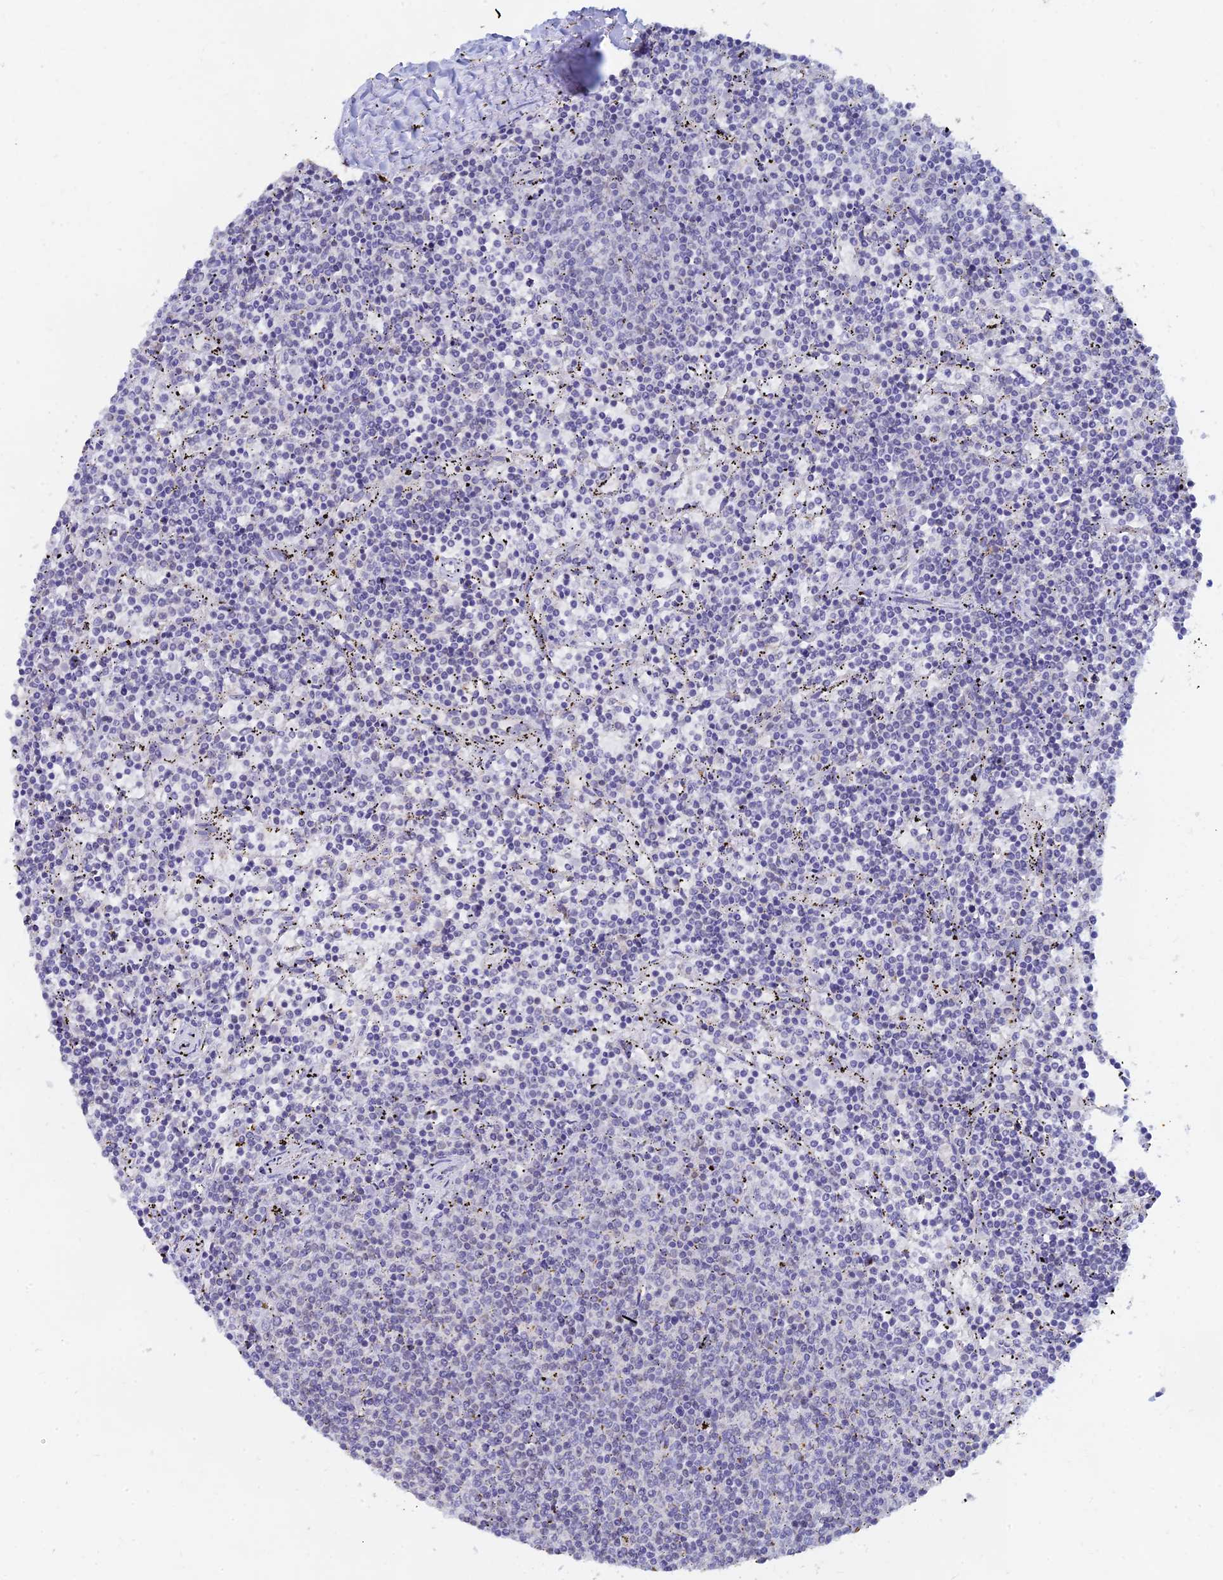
{"staining": {"intensity": "negative", "quantity": "none", "location": "none"}, "tissue": "lymphoma", "cell_type": "Tumor cells", "image_type": "cancer", "snomed": [{"axis": "morphology", "description": "Malignant lymphoma, non-Hodgkin's type, Low grade"}, {"axis": "topography", "description": "Spleen"}], "caption": "Immunohistochemistry (IHC) photomicrograph of human low-grade malignant lymphoma, non-Hodgkin's type stained for a protein (brown), which shows no expression in tumor cells. (DAB IHC, high magnification).", "gene": "LRIF1", "patient": {"sex": "female", "age": 50}}